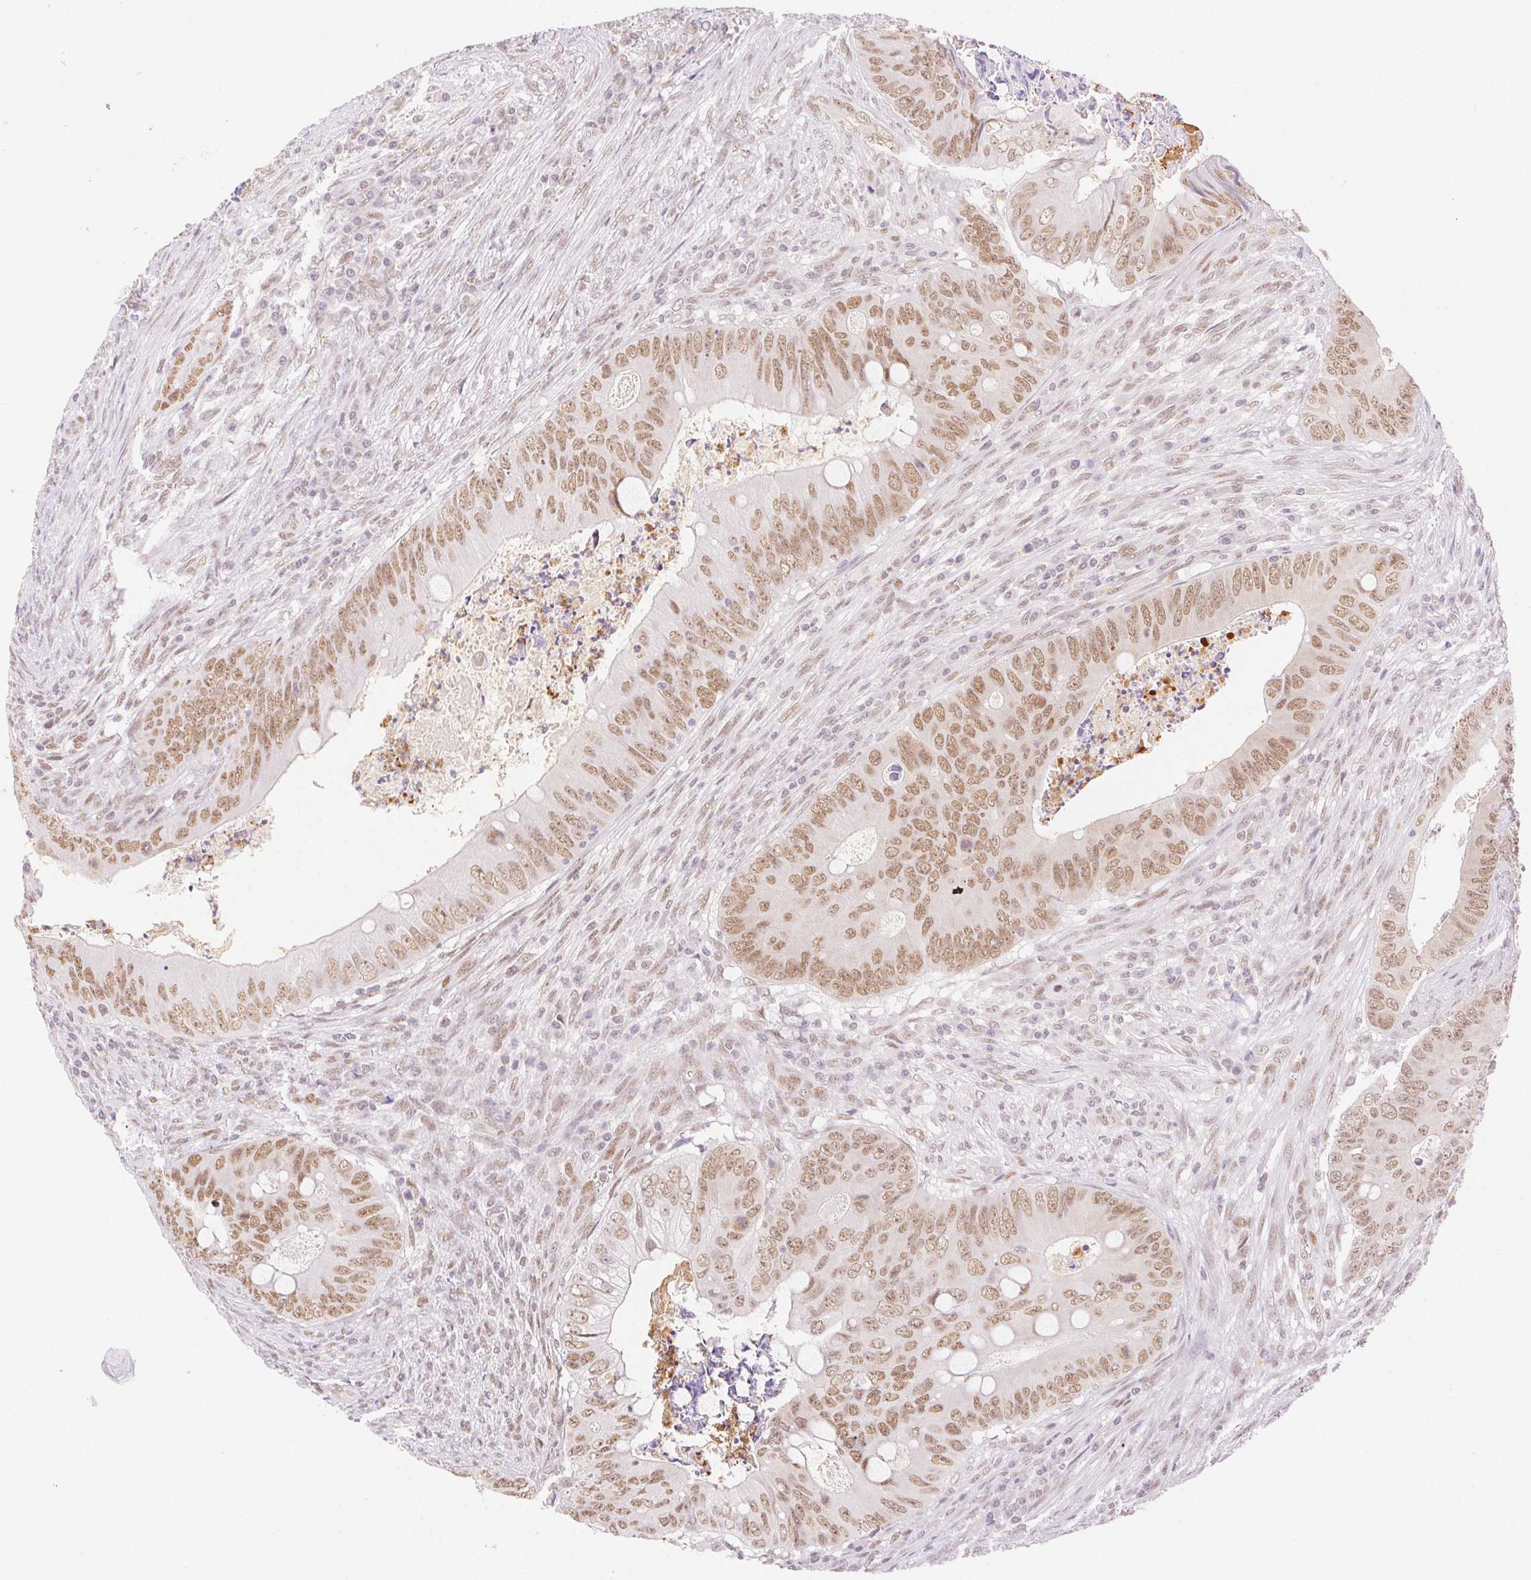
{"staining": {"intensity": "moderate", "quantity": ">75%", "location": "nuclear"}, "tissue": "colorectal cancer", "cell_type": "Tumor cells", "image_type": "cancer", "snomed": [{"axis": "morphology", "description": "Adenocarcinoma, NOS"}, {"axis": "topography", "description": "Colon"}], "caption": "A medium amount of moderate nuclear positivity is seen in approximately >75% of tumor cells in colorectal adenocarcinoma tissue.", "gene": "H2AZ2", "patient": {"sex": "female", "age": 74}}